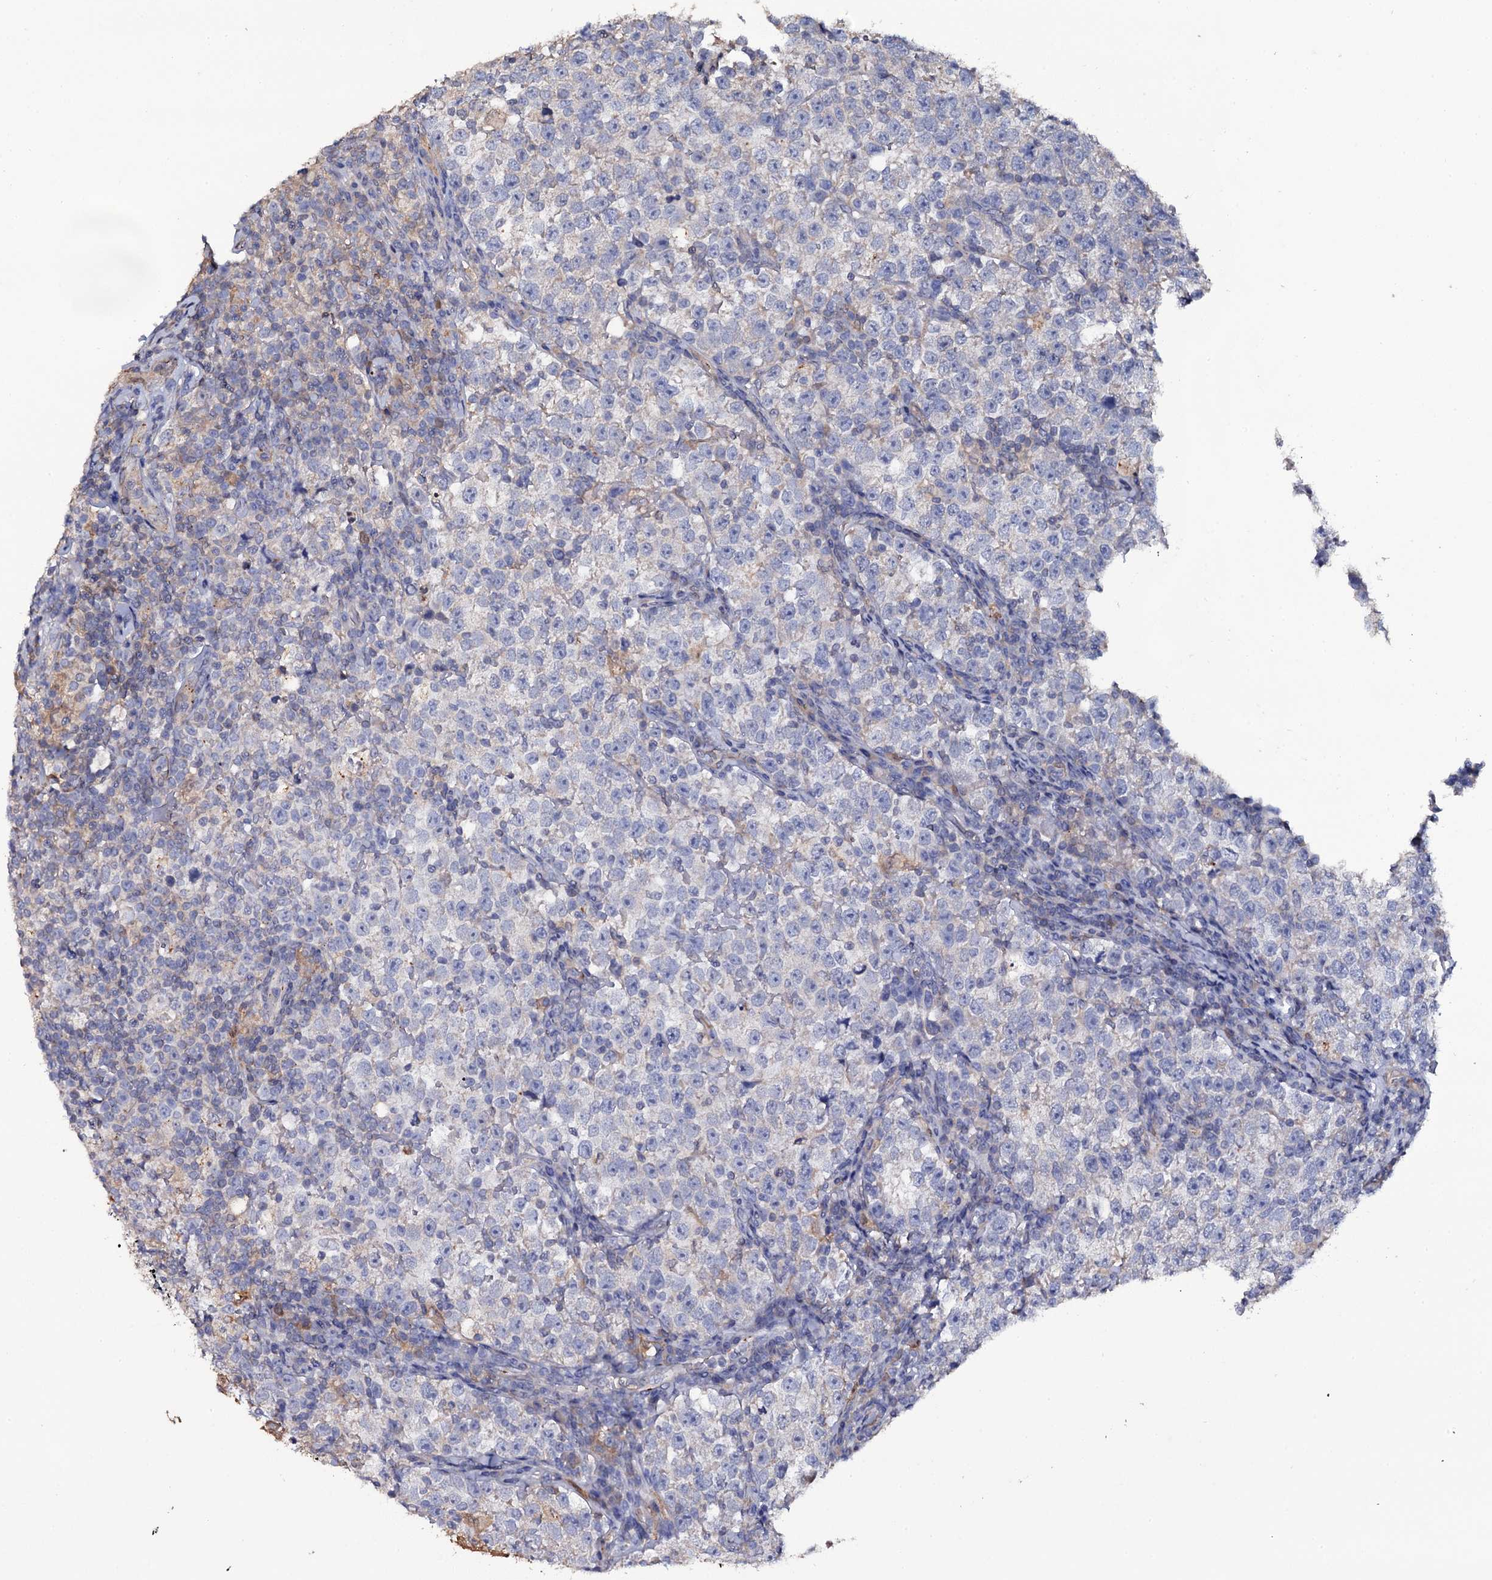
{"staining": {"intensity": "negative", "quantity": "none", "location": "none"}, "tissue": "testis cancer", "cell_type": "Tumor cells", "image_type": "cancer", "snomed": [{"axis": "morphology", "description": "Normal tissue, NOS"}, {"axis": "morphology", "description": "Seminoma, NOS"}, {"axis": "topography", "description": "Testis"}], "caption": "A high-resolution micrograph shows immunohistochemistry (IHC) staining of testis seminoma, which demonstrates no significant staining in tumor cells.", "gene": "CRYL1", "patient": {"sex": "male", "age": 43}}